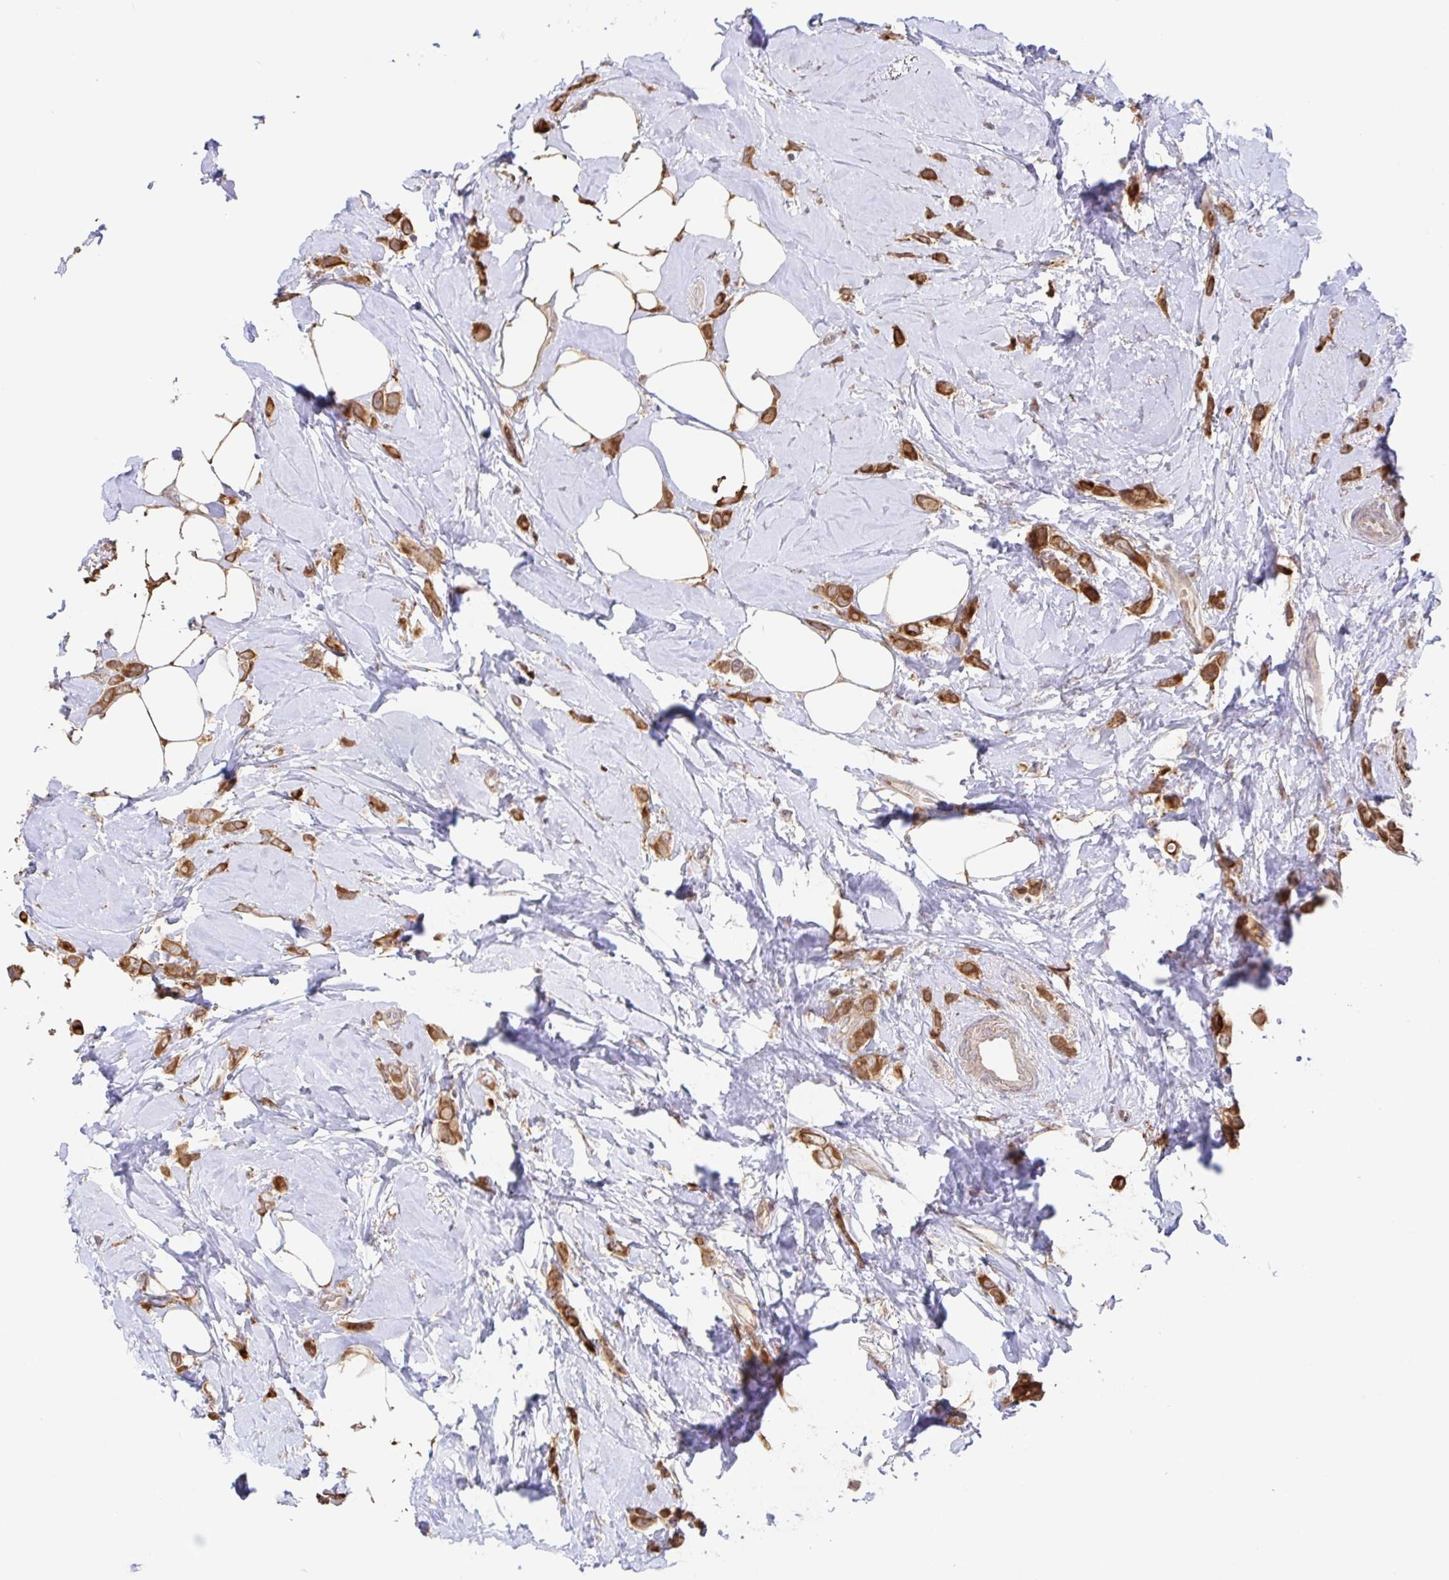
{"staining": {"intensity": "strong", "quantity": ">75%", "location": "cytoplasmic/membranous"}, "tissue": "breast cancer", "cell_type": "Tumor cells", "image_type": "cancer", "snomed": [{"axis": "morphology", "description": "Lobular carcinoma"}, {"axis": "topography", "description": "Breast"}], "caption": "Human breast cancer (lobular carcinoma) stained with a protein marker displays strong staining in tumor cells.", "gene": "AACS", "patient": {"sex": "female", "age": 66}}